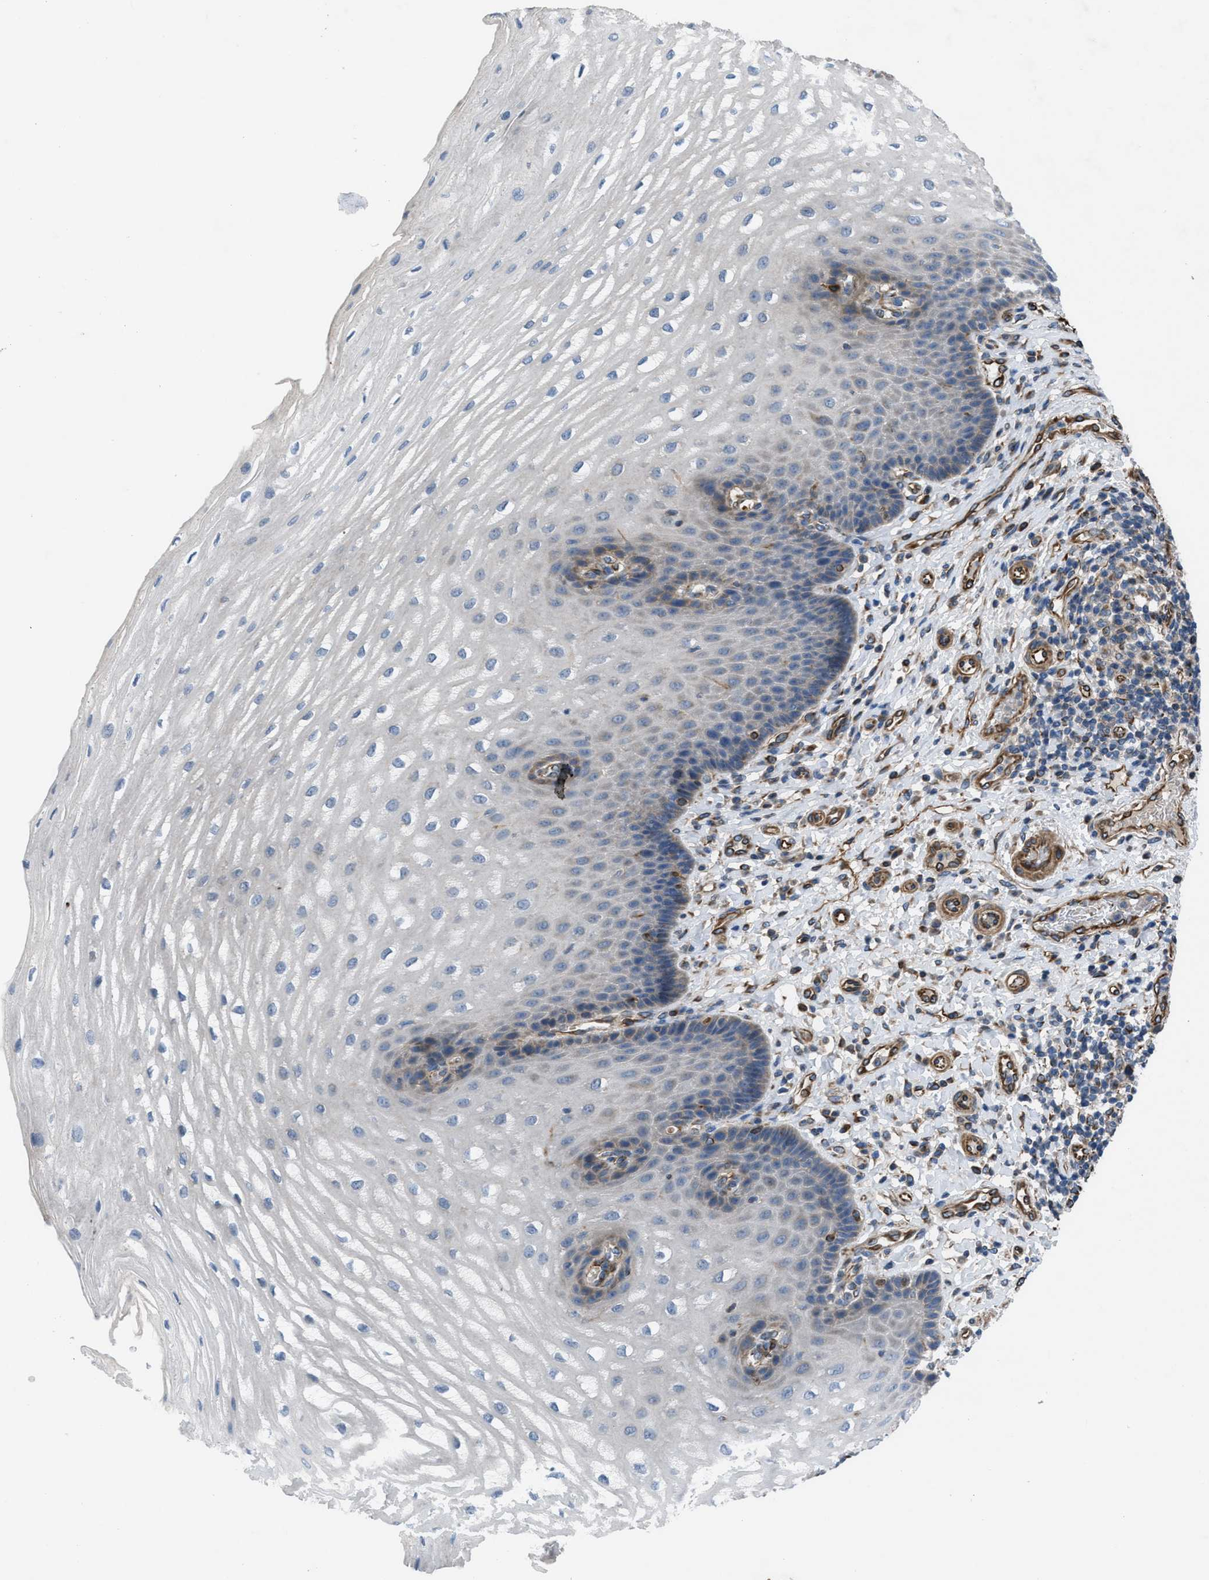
{"staining": {"intensity": "weak", "quantity": "<25%", "location": "cytoplasmic/membranous"}, "tissue": "esophagus", "cell_type": "Squamous epithelial cells", "image_type": "normal", "snomed": [{"axis": "morphology", "description": "Normal tissue, NOS"}, {"axis": "topography", "description": "Esophagus"}], "caption": "High power microscopy micrograph of an IHC image of benign esophagus, revealing no significant expression in squamous epithelial cells.", "gene": "SLC6A9", "patient": {"sex": "male", "age": 54}}